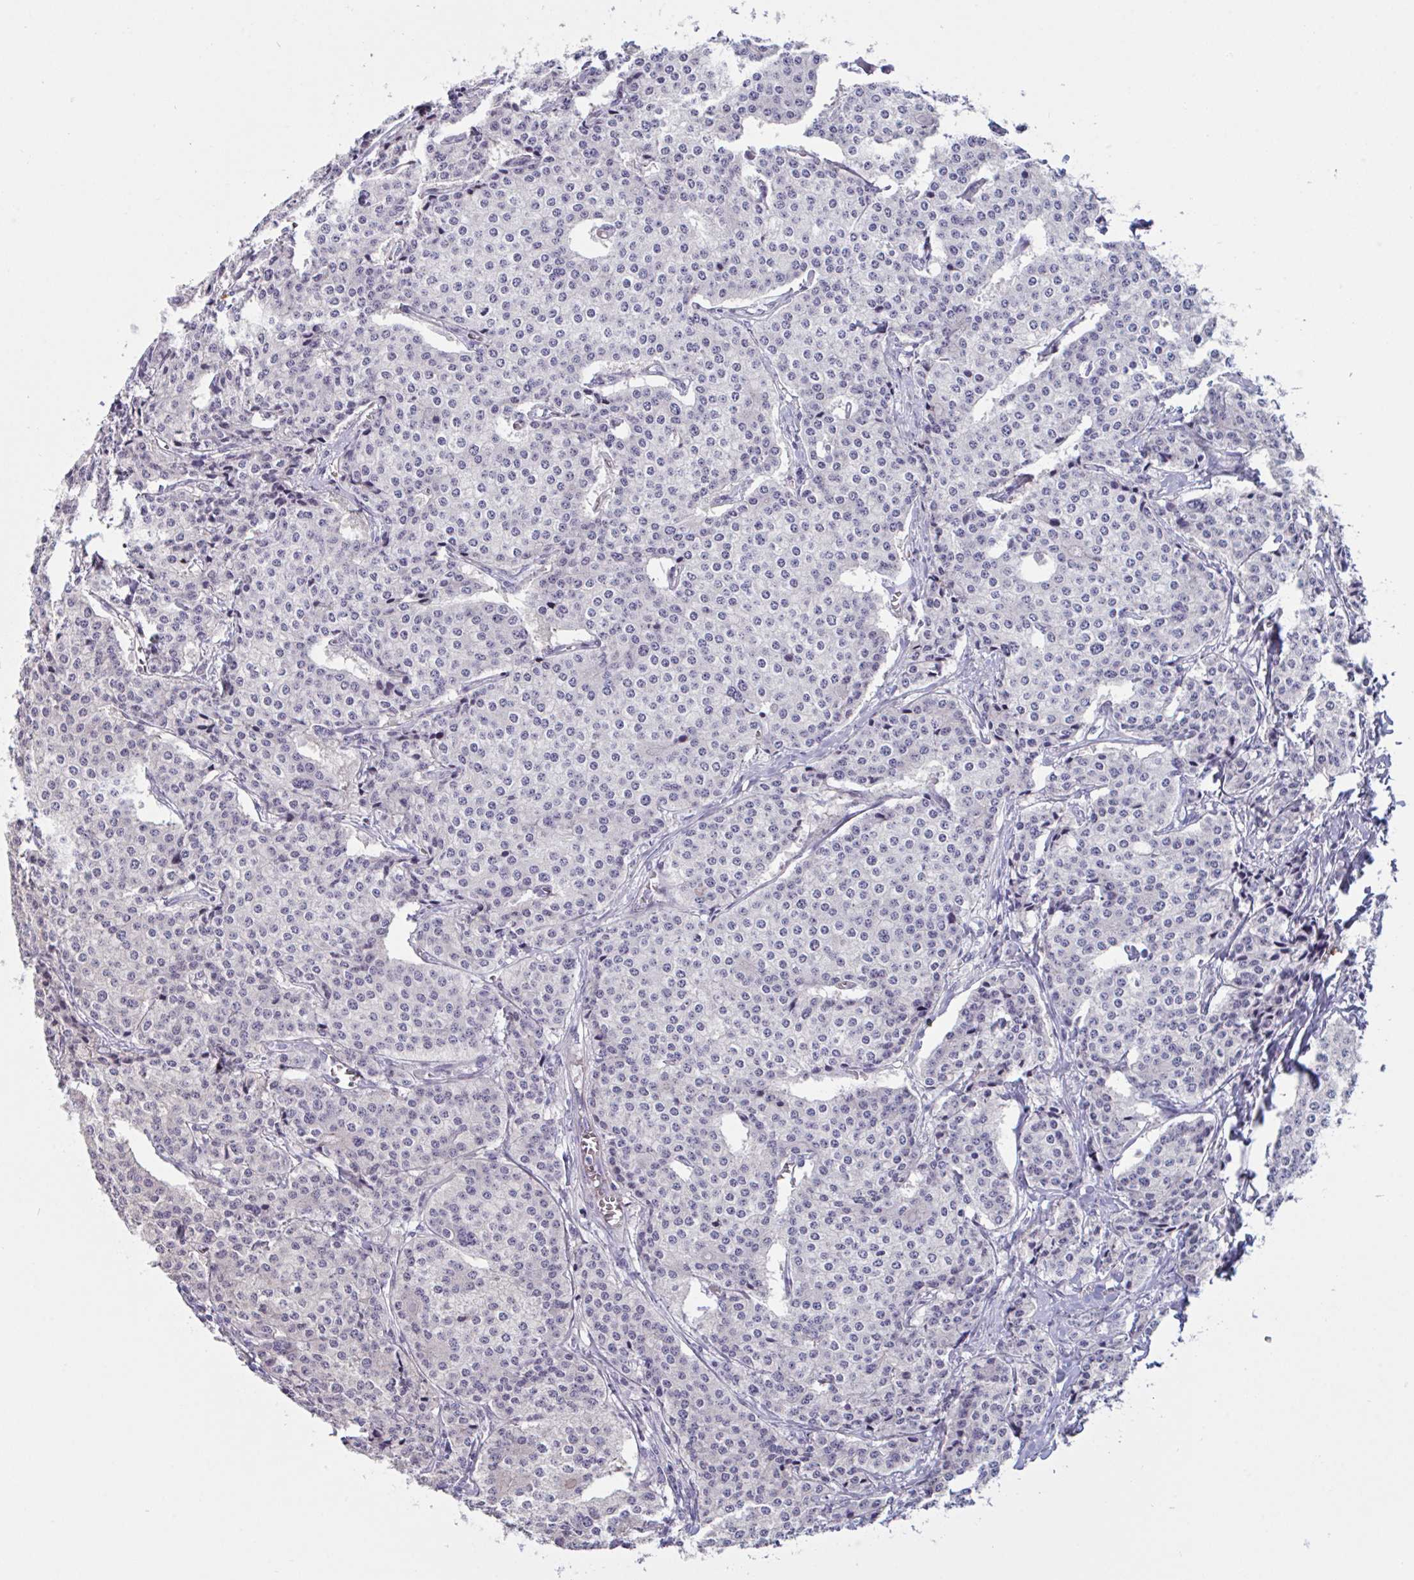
{"staining": {"intensity": "negative", "quantity": "none", "location": "none"}, "tissue": "carcinoid", "cell_type": "Tumor cells", "image_type": "cancer", "snomed": [{"axis": "morphology", "description": "Carcinoid, malignant, NOS"}, {"axis": "topography", "description": "Small intestine"}], "caption": "A high-resolution micrograph shows immunohistochemistry (IHC) staining of malignant carcinoid, which exhibits no significant expression in tumor cells.", "gene": "MS4A14", "patient": {"sex": "female", "age": 64}}